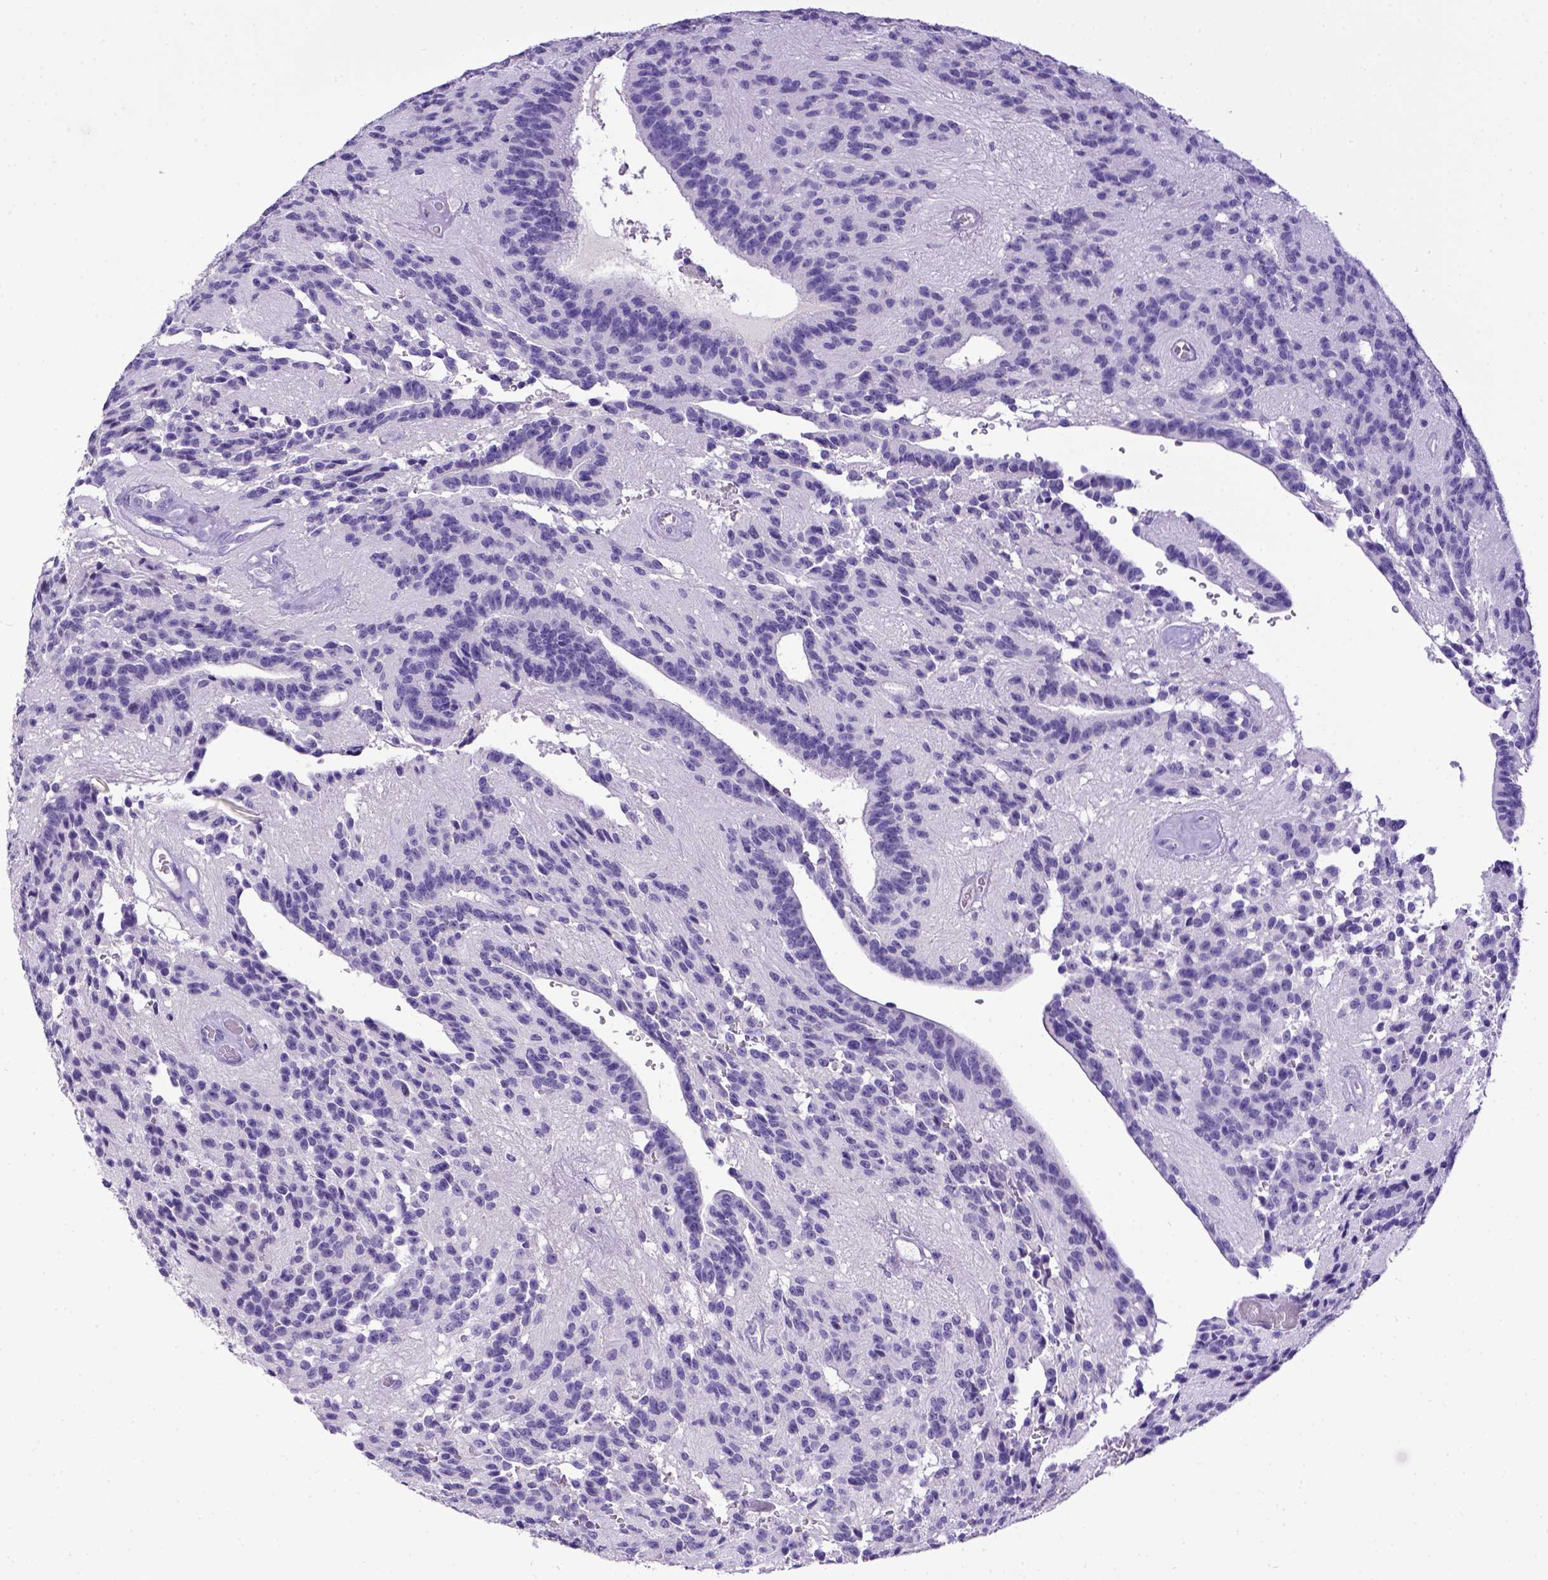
{"staining": {"intensity": "negative", "quantity": "none", "location": "none"}, "tissue": "glioma", "cell_type": "Tumor cells", "image_type": "cancer", "snomed": [{"axis": "morphology", "description": "Glioma, malignant, Low grade"}, {"axis": "topography", "description": "Brain"}], "caption": "This is an immunohistochemistry image of human malignant glioma (low-grade). There is no expression in tumor cells.", "gene": "ESR1", "patient": {"sex": "male", "age": 31}}